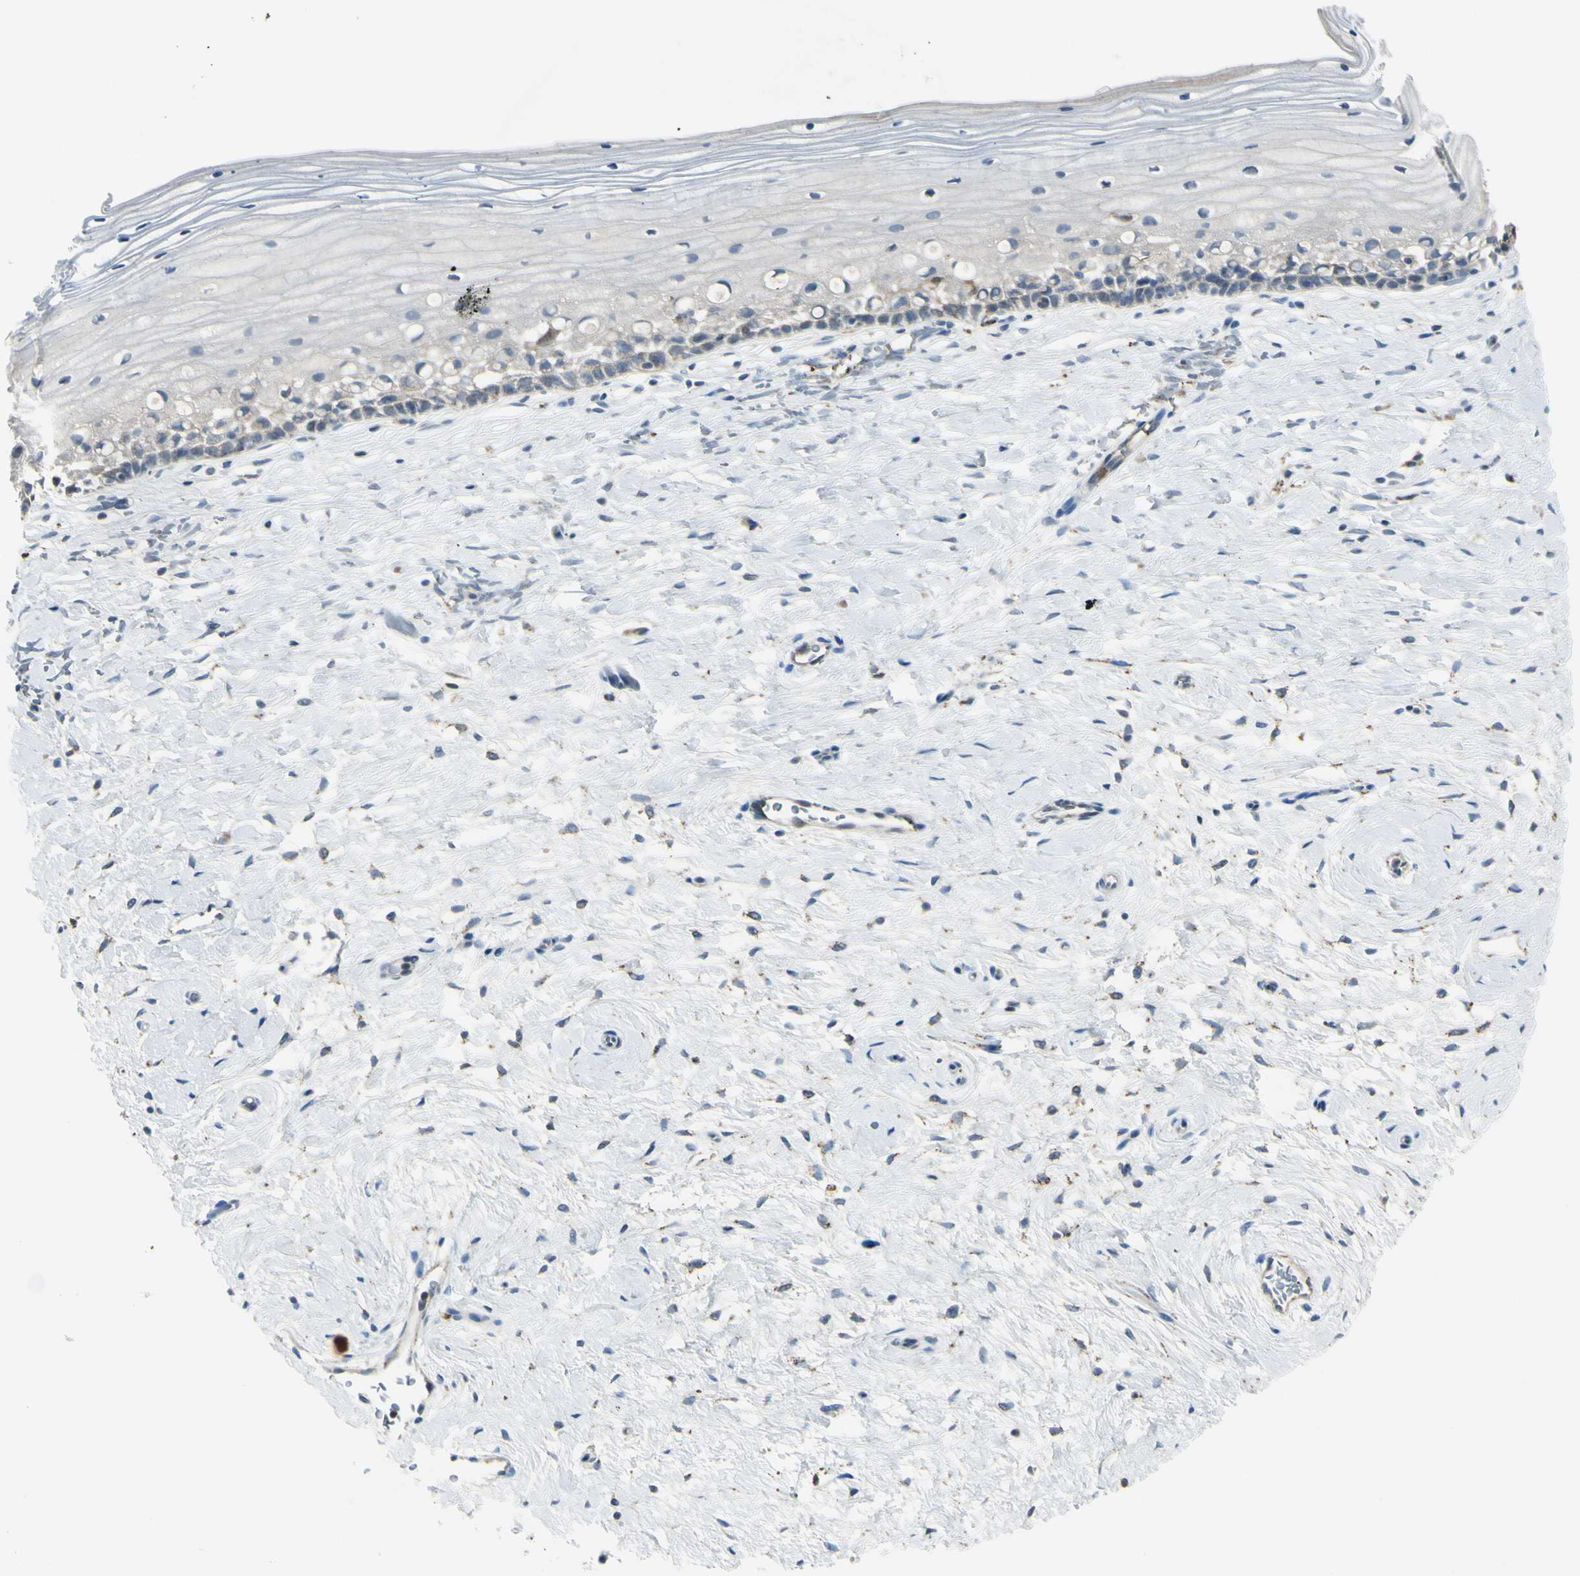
{"staining": {"intensity": "negative", "quantity": "none", "location": "none"}, "tissue": "cervix", "cell_type": "Glandular cells", "image_type": "normal", "snomed": [{"axis": "morphology", "description": "Normal tissue, NOS"}, {"axis": "topography", "description": "Cervix"}], "caption": "Unremarkable cervix was stained to show a protein in brown. There is no significant positivity in glandular cells. Brightfield microscopy of immunohistochemistry stained with DAB (3,3'-diaminobenzidine) (brown) and hematoxylin (blue), captured at high magnification.", "gene": "CYRIB", "patient": {"sex": "female", "age": 39}}